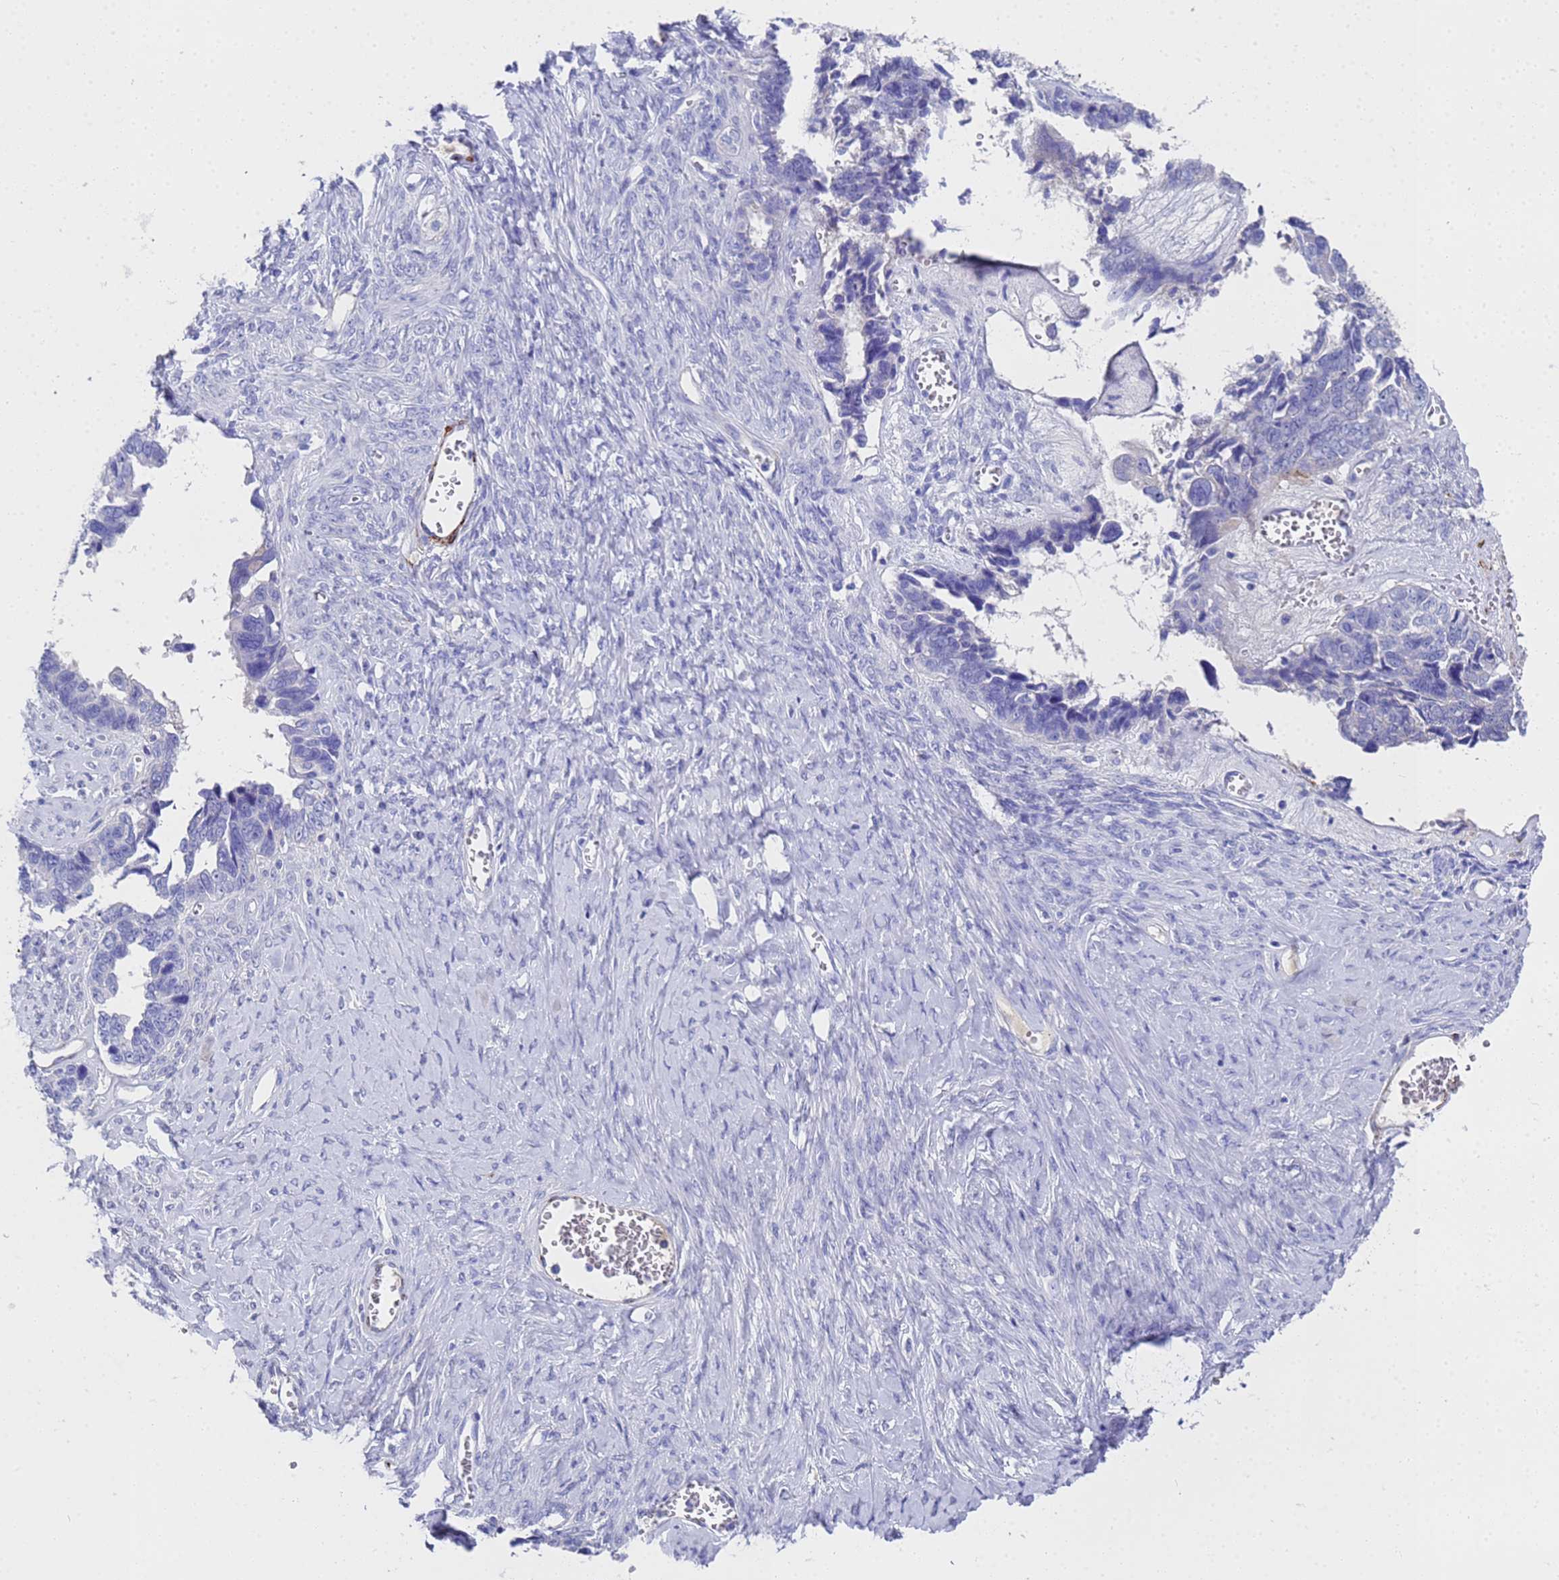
{"staining": {"intensity": "negative", "quantity": "none", "location": "none"}, "tissue": "ovarian cancer", "cell_type": "Tumor cells", "image_type": "cancer", "snomed": [{"axis": "morphology", "description": "Cystadenocarcinoma, serous, NOS"}, {"axis": "topography", "description": "Ovary"}], "caption": "The image shows no staining of tumor cells in serous cystadenocarcinoma (ovarian).", "gene": "ADIPOQ", "patient": {"sex": "female", "age": 79}}